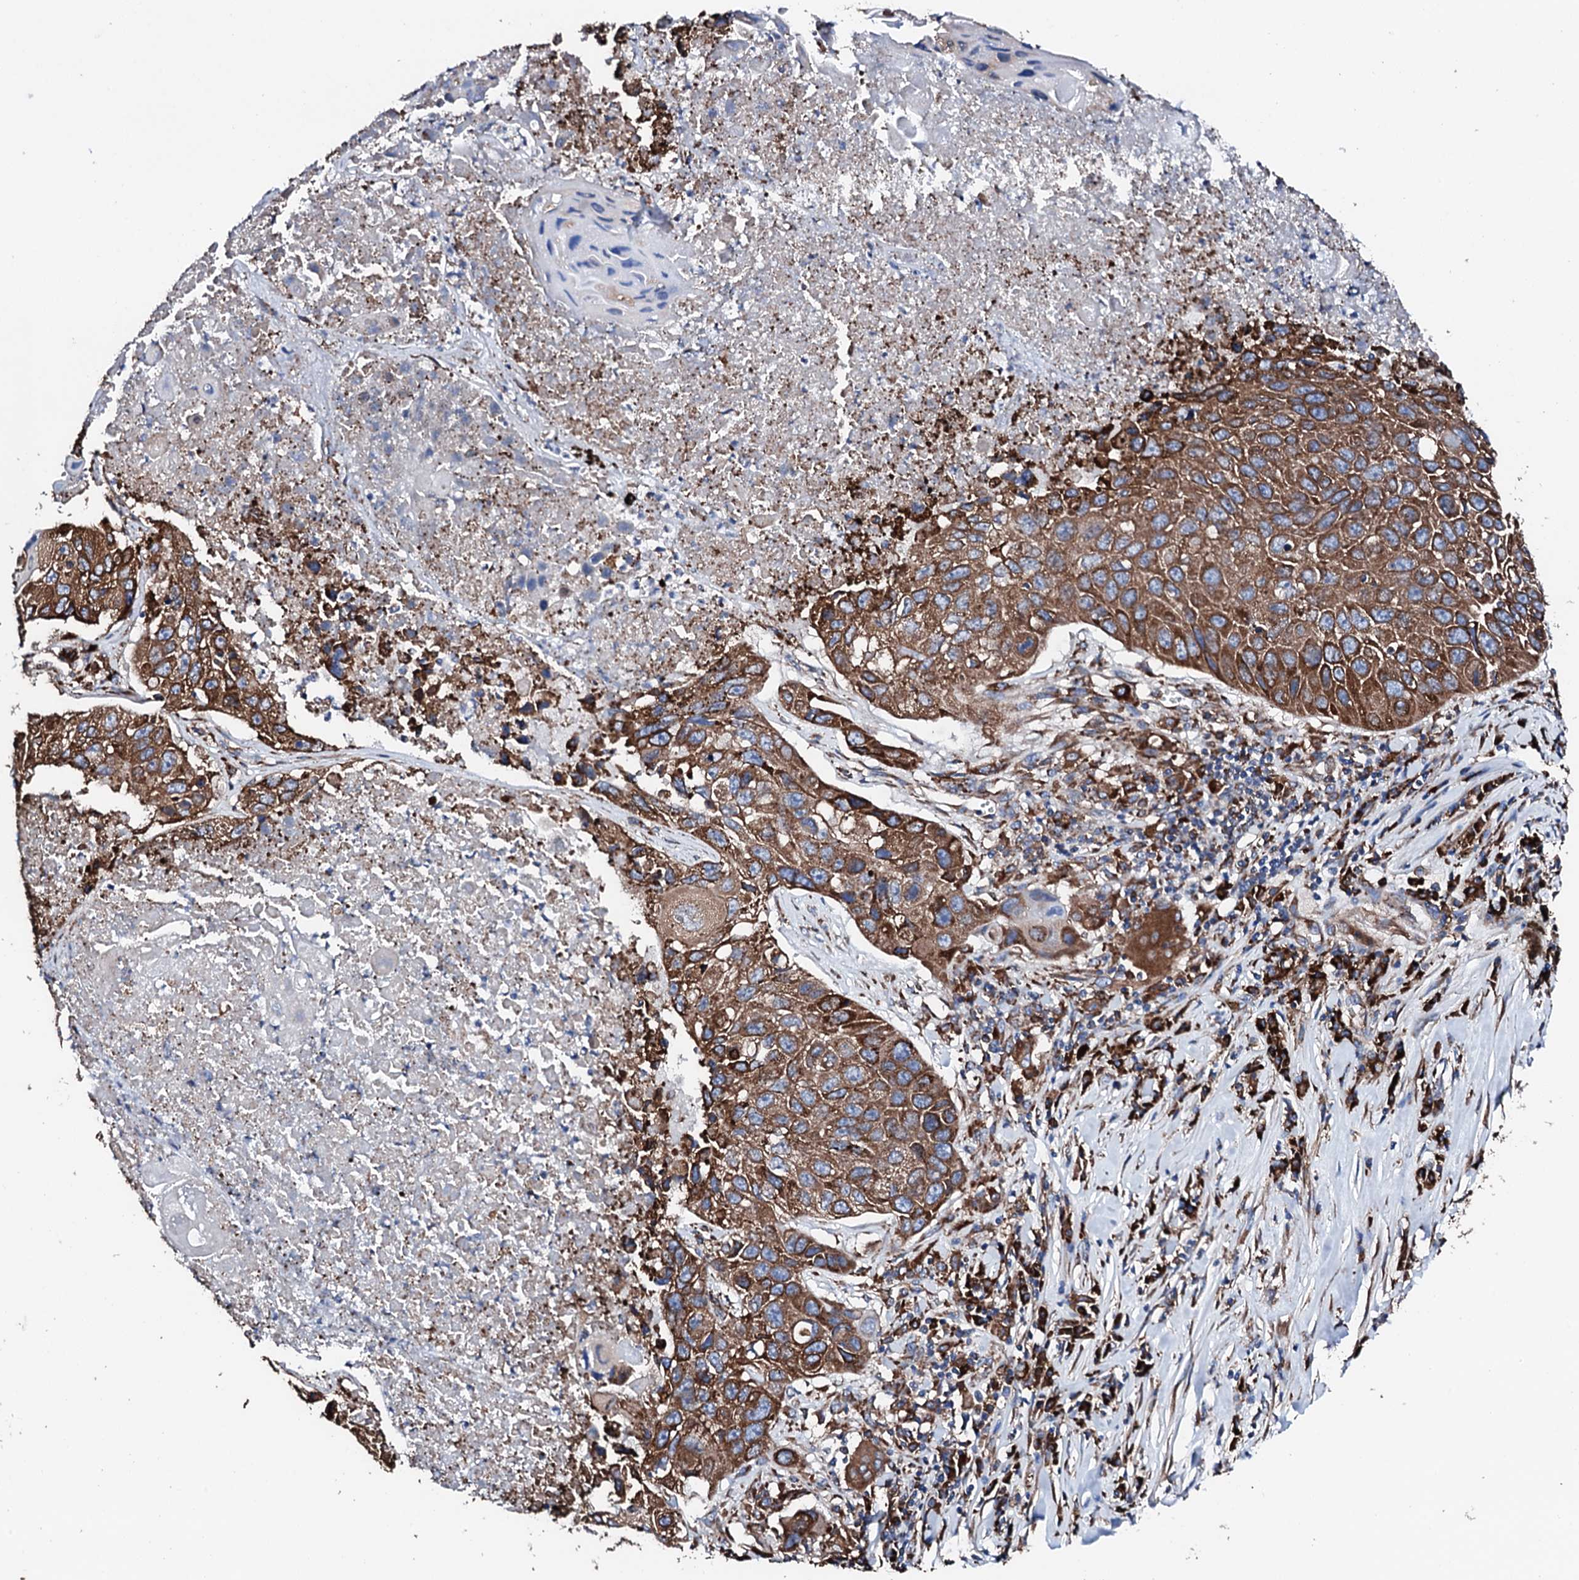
{"staining": {"intensity": "strong", "quantity": ">75%", "location": "cytoplasmic/membranous"}, "tissue": "lung cancer", "cell_type": "Tumor cells", "image_type": "cancer", "snomed": [{"axis": "morphology", "description": "Squamous cell carcinoma, NOS"}, {"axis": "topography", "description": "Lung"}], "caption": "IHC histopathology image of neoplastic tissue: lung cancer (squamous cell carcinoma) stained using immunohistochemistry displays high levels of strong protein expression localized specifically in the cytoplasmic/membranous of tumor cells, appearing as a cytoplasmic/membranous brown color.", "gene": "AMDHD1", "patient": {"sex": "male", "age": 61}}